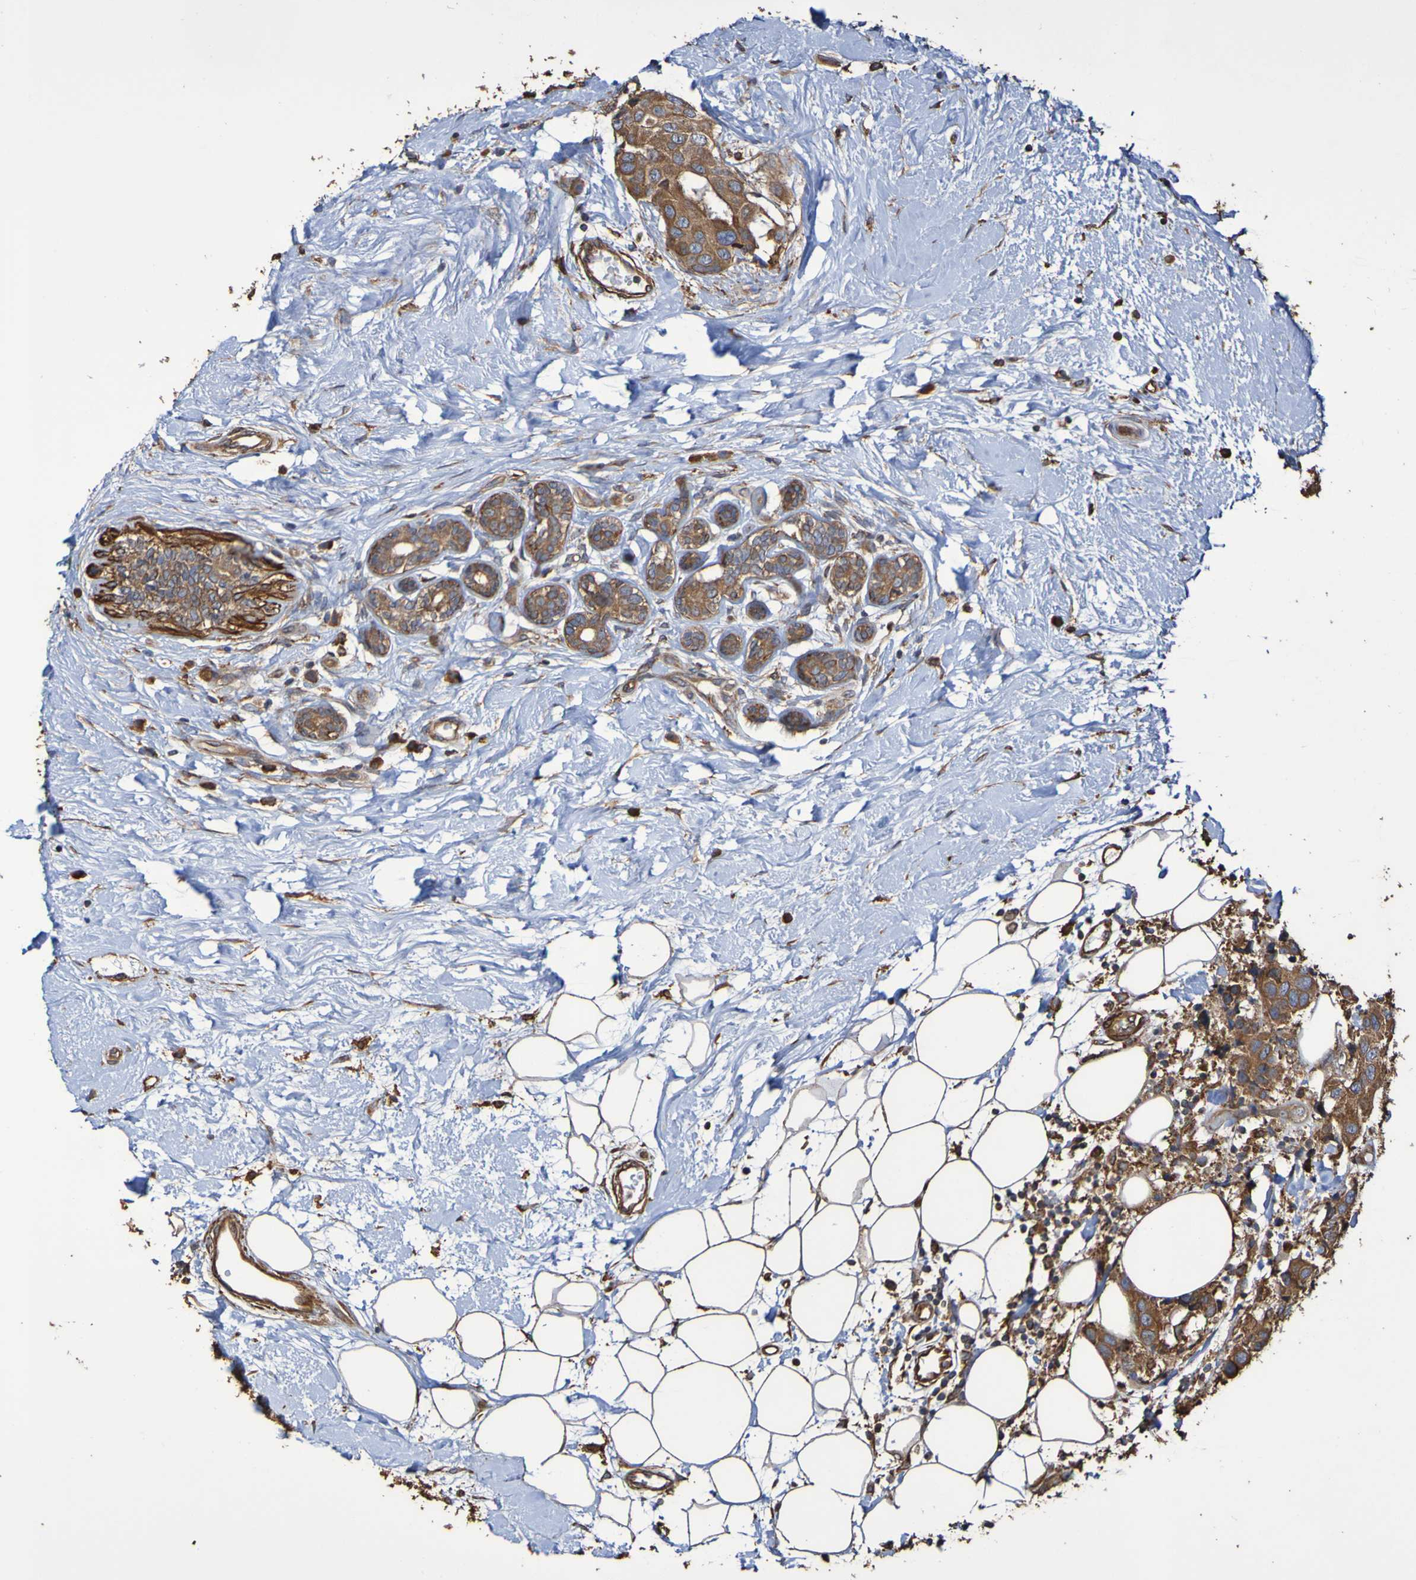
{"staining": {"intensity": "moderate", "quantity": ">75%", "location": "cytoplasmic/membranous"}, "tissue": "breast cancer", "cell_type": "Tumor cells", "image_type": "cancer", "snomed": [{"axis": "morphology", "description": "Normal tissue, NOS"}, {"axis": "morphology", "description": "Duct carcinoma"}, {"axis": "topography", "description": "Breast"}], "caption": "Immunohistochemistry of breast cancer (invasive ductal carcinoma) displays medium levels of moderate cytoplasmic/membranous staining in approximately >75% of tumor cells.", "gene": "RAB11A", "patient": {"sex": "female", "age": 39}}